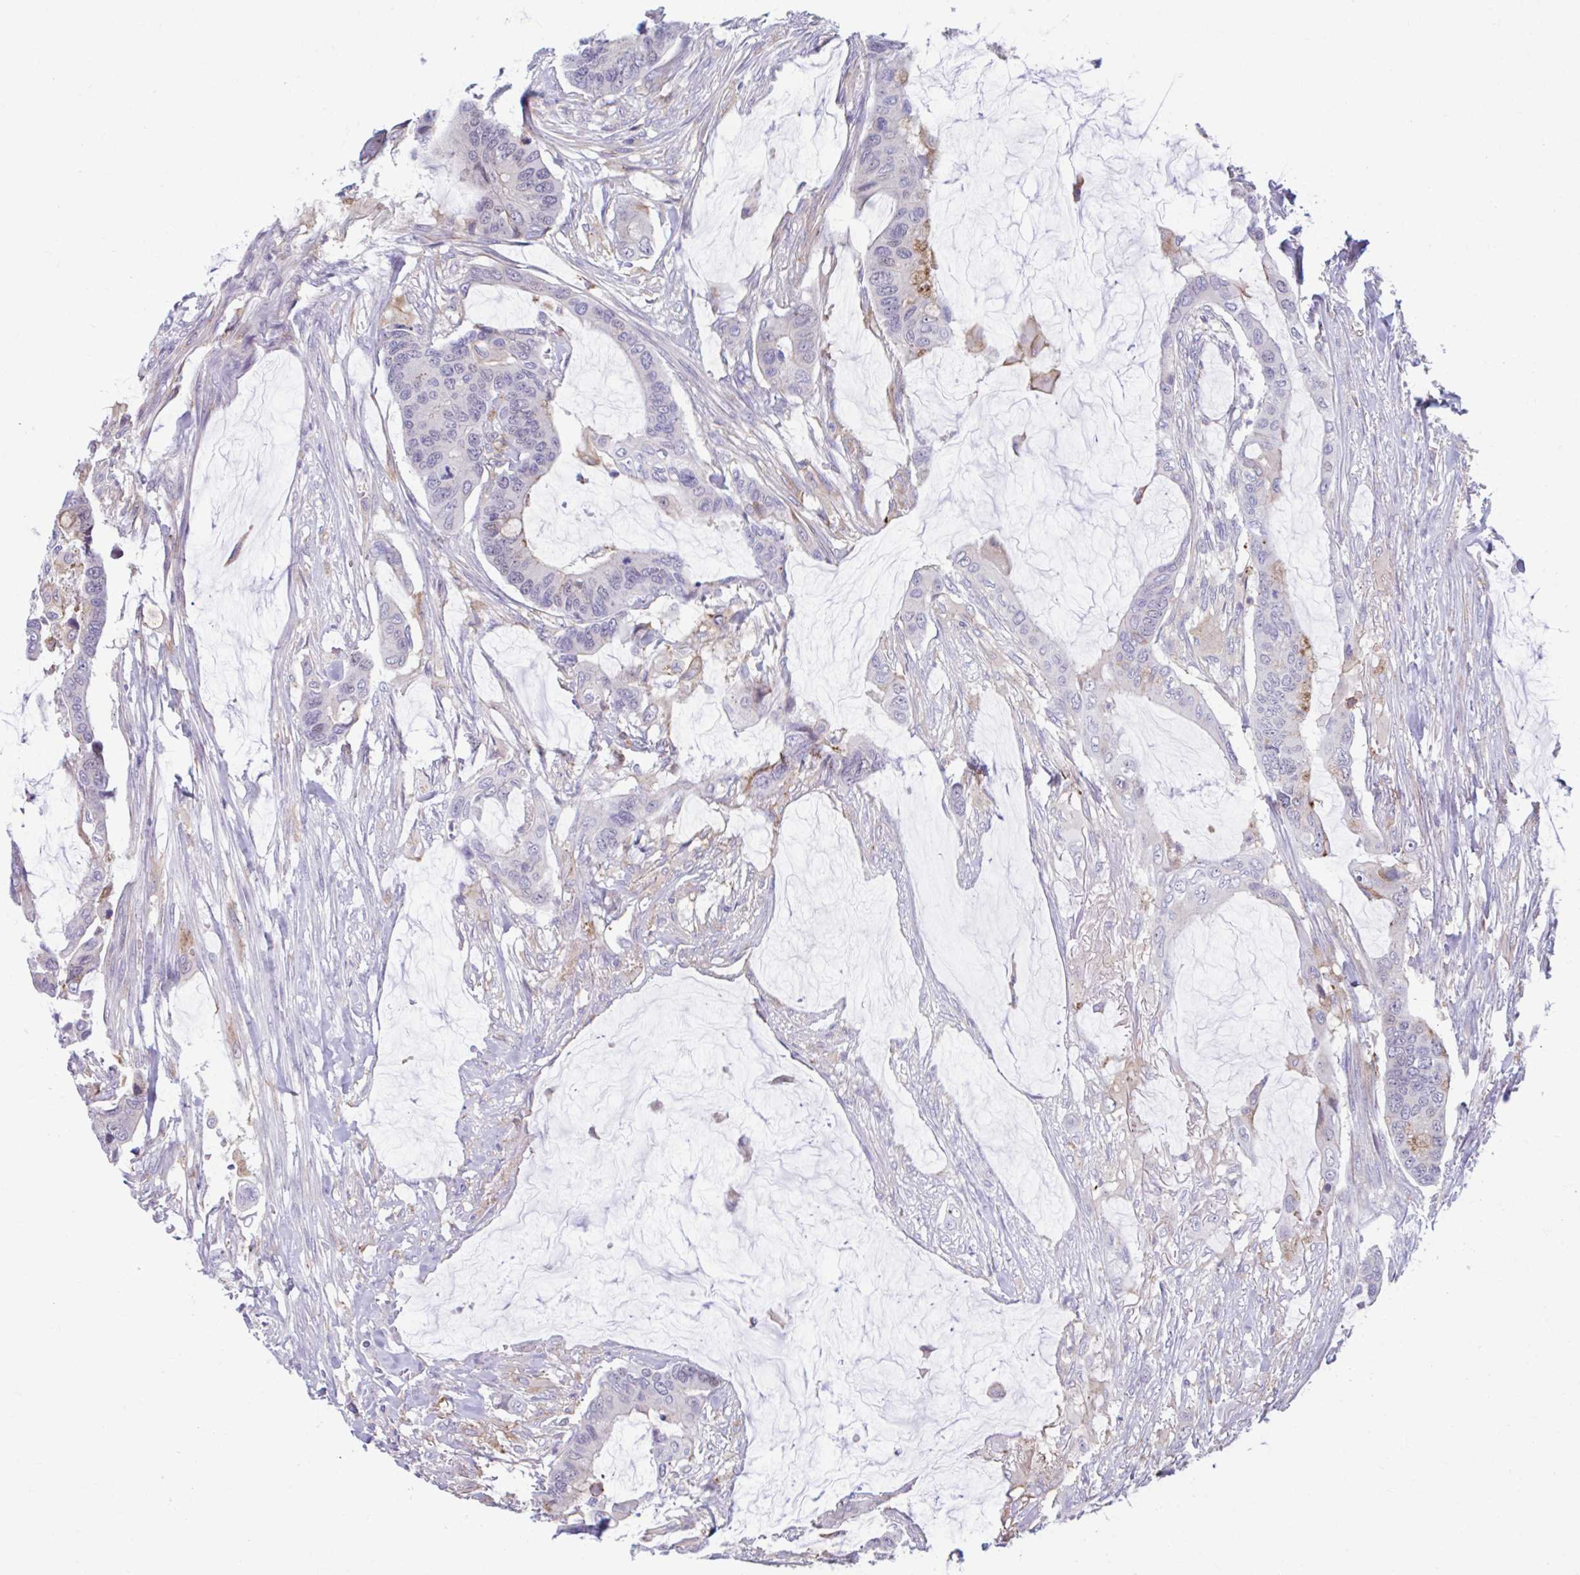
{"staining": {"intensity": "moderate", "quantity": "<25%", "location": "cytoplasmic/membranous"}, "tissue": "colorectal cancer", "cell_type": "Tumor cells", "image_type": "cancer", "snomed": [{"axis": "morphology", "description": "Adenocarcinoma, NOS"}, {"axis": "topography", "description": "Rectum"}], "caption": "IHC (DAB) staining of human colorectal cancer (adenocarcinoma) shows moderate cytoplasmic/membranous protein expression in about <25% of tumor cells.", "gene": "ADAT3", "patient": {"sex": "female", "age": 59}}